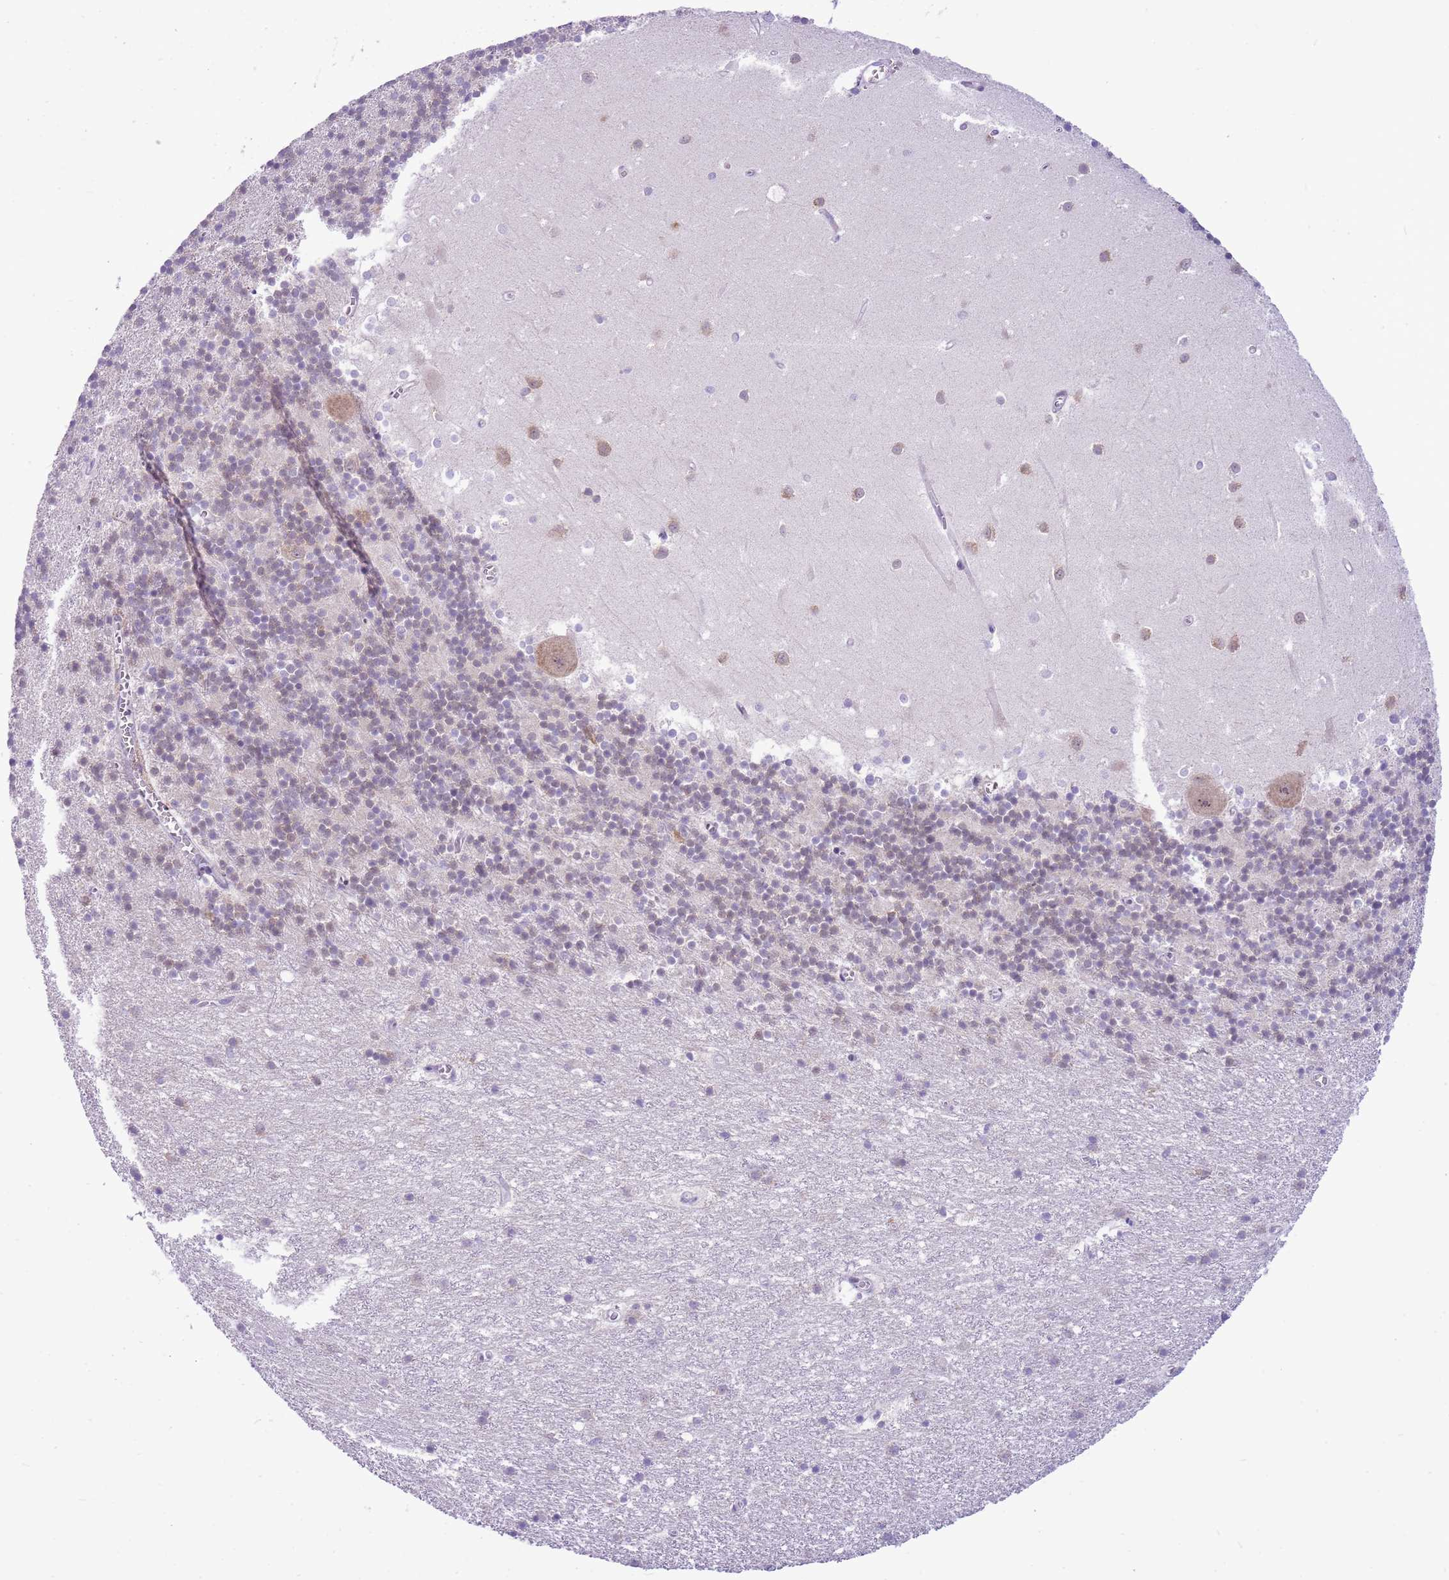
{"staining": {"intensity": "negative", "quantity": "none", "location": "none"}, "tissue": "cerebellum", "cell_type": "Cells in granular layer", "image_type": "normal", "snomed": [{"axis": "morphology", "description": "Normal tissue, NOS"}, {"axis": "topography", "description": "Cerebellum"}], "caption": "Immunohistochemistry (IHC) micrograph of benign cerebellum stained for a protein (brown), which demonstrates no expression in cells in granular layer. (DAB immunohistochemistry (IHC) visualized using brightfield microscopy, high magnification).", "gene": "FAM120C", "patient": {"sex": "male", "age": 54}}